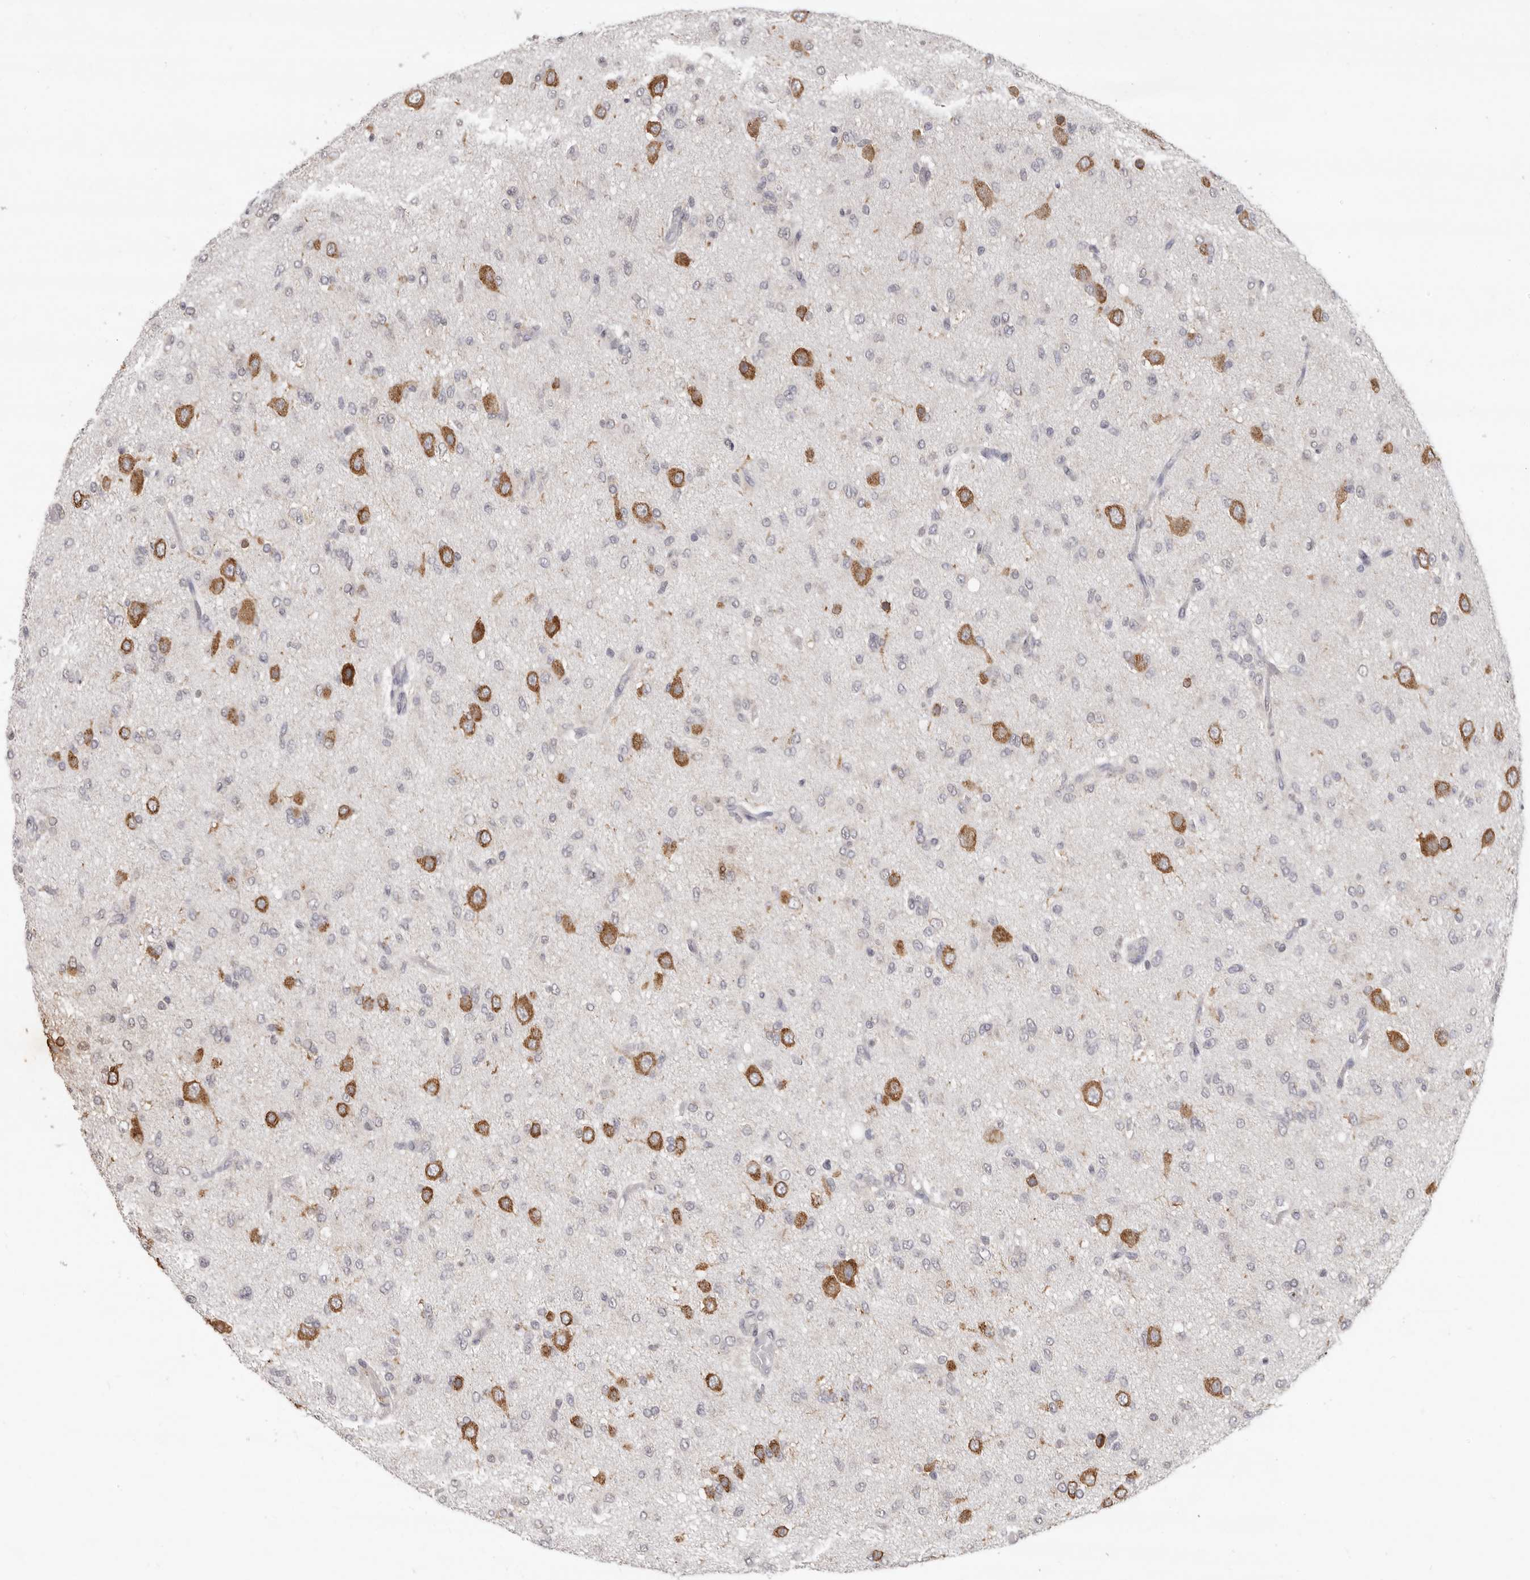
{"staining": {"intensity": "negative", "quantity": "none", "location": "none"}, "tissue": "glioma", "cell_type": "Tumor cells", "image_type": "cancer", "snomed": [{"axis": "morphology", "description": "Glioma, malignant, High grade"}, {"axis": "topography", "description": "Brain"}], "caption": "High power microscopy histopathology image of an immunohistochemistry (IHC) photomicrograph of malignant glioma (high-grade), revealing no significant positivity in tumor cells.", "gene": "LINGO2", "patient": {"sex": "female", "age": 59}}